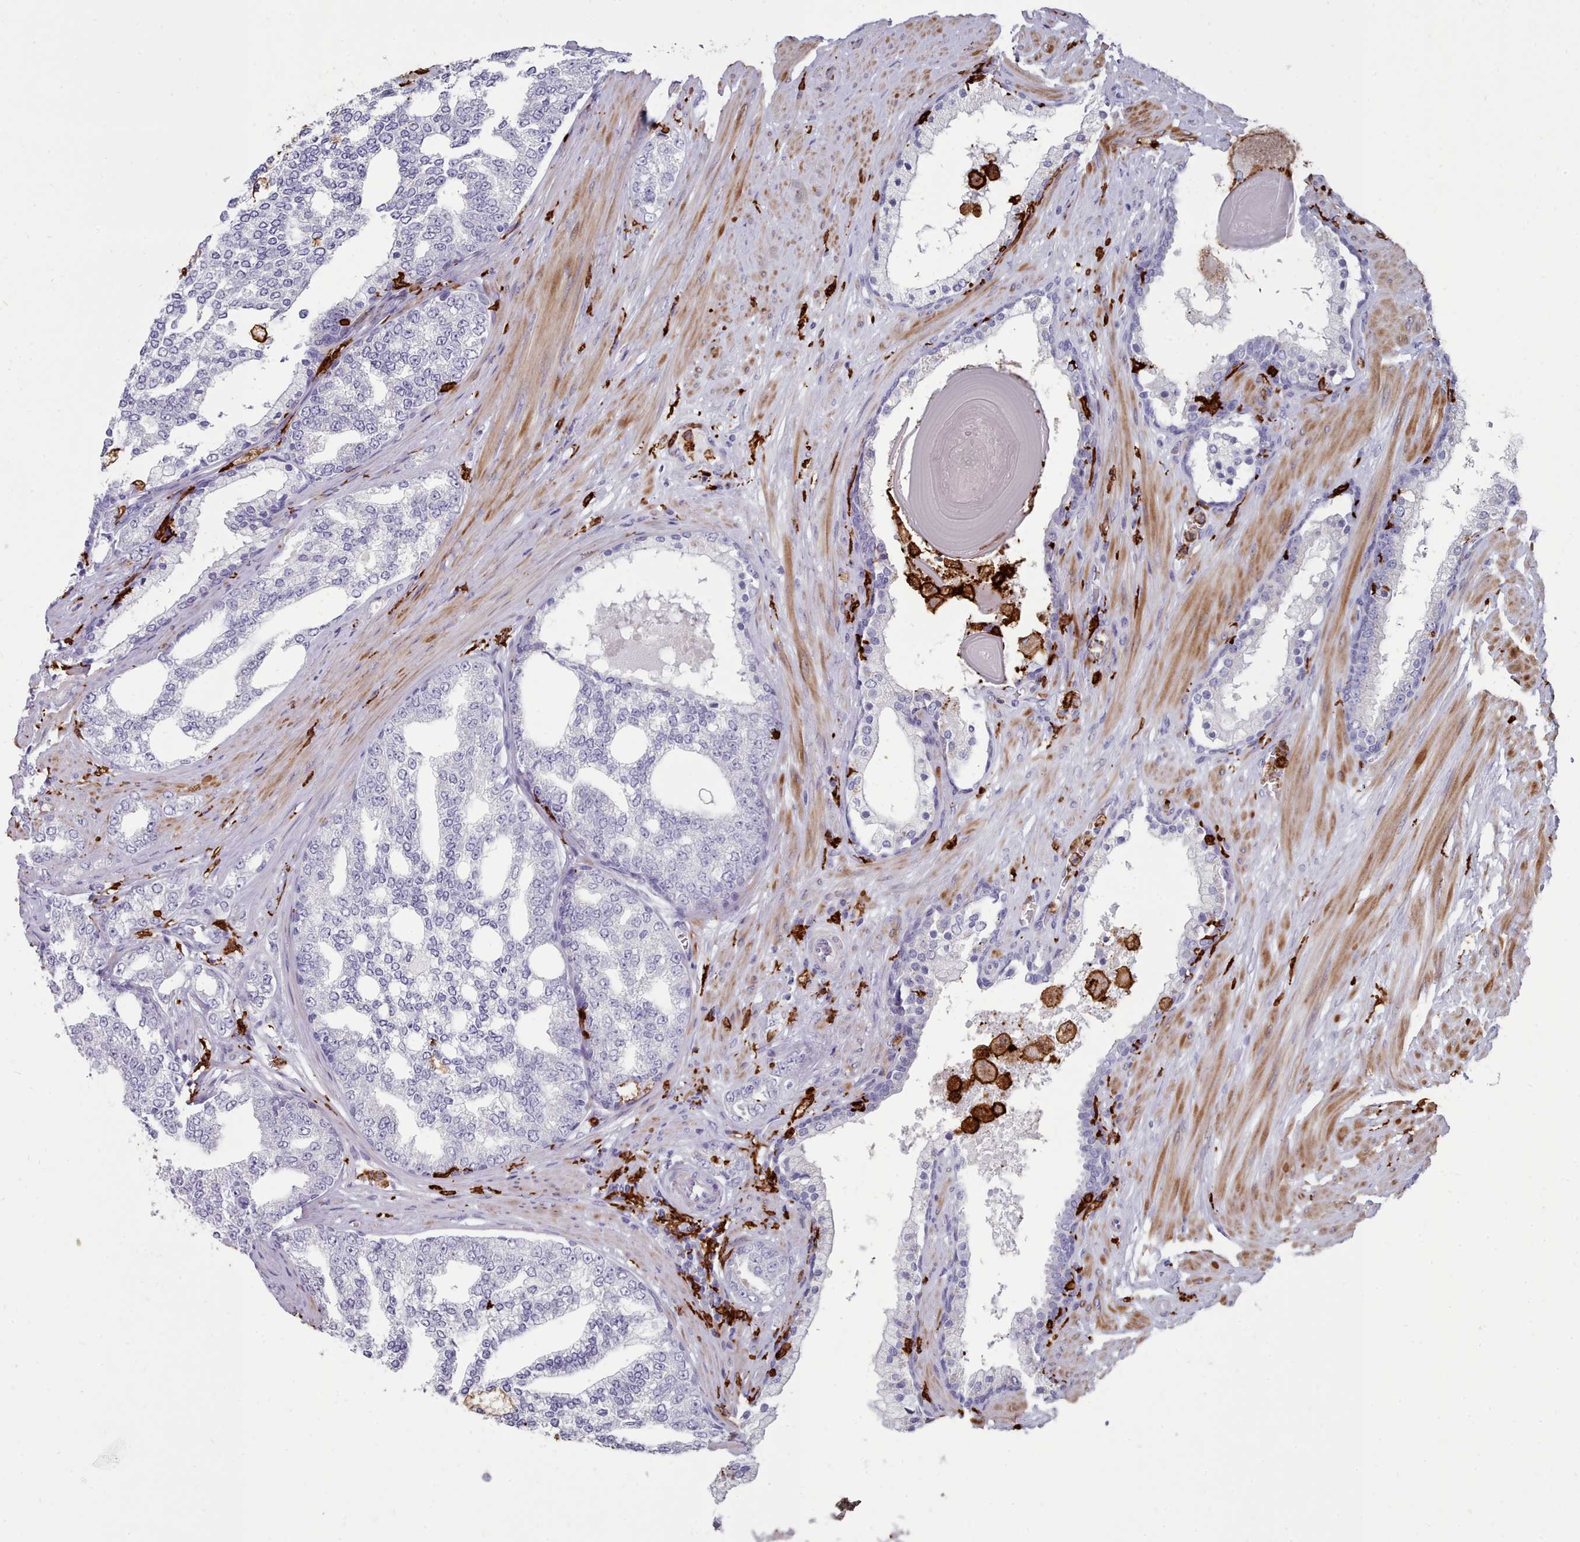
{"staining": {"intensity": "negative", "quantity": "none", "location": "none"}, "tissue": "prostate cancer", "cell_type": "Tumor cells", "image_type": "cancer", "snomed": [{"axis": "morphology", "description": "Adenocarcinoma, High grade"}, {"axis": "topography", "description": "Prostate"}], "caption": "Immunohistochemistry (IHC) photomicrograph of prostate cancer stained for a protein (brown), which exhibits no expression in tumor cells.", "gene": "AIF1", "patient": {"sex": "male", "age": 64}}